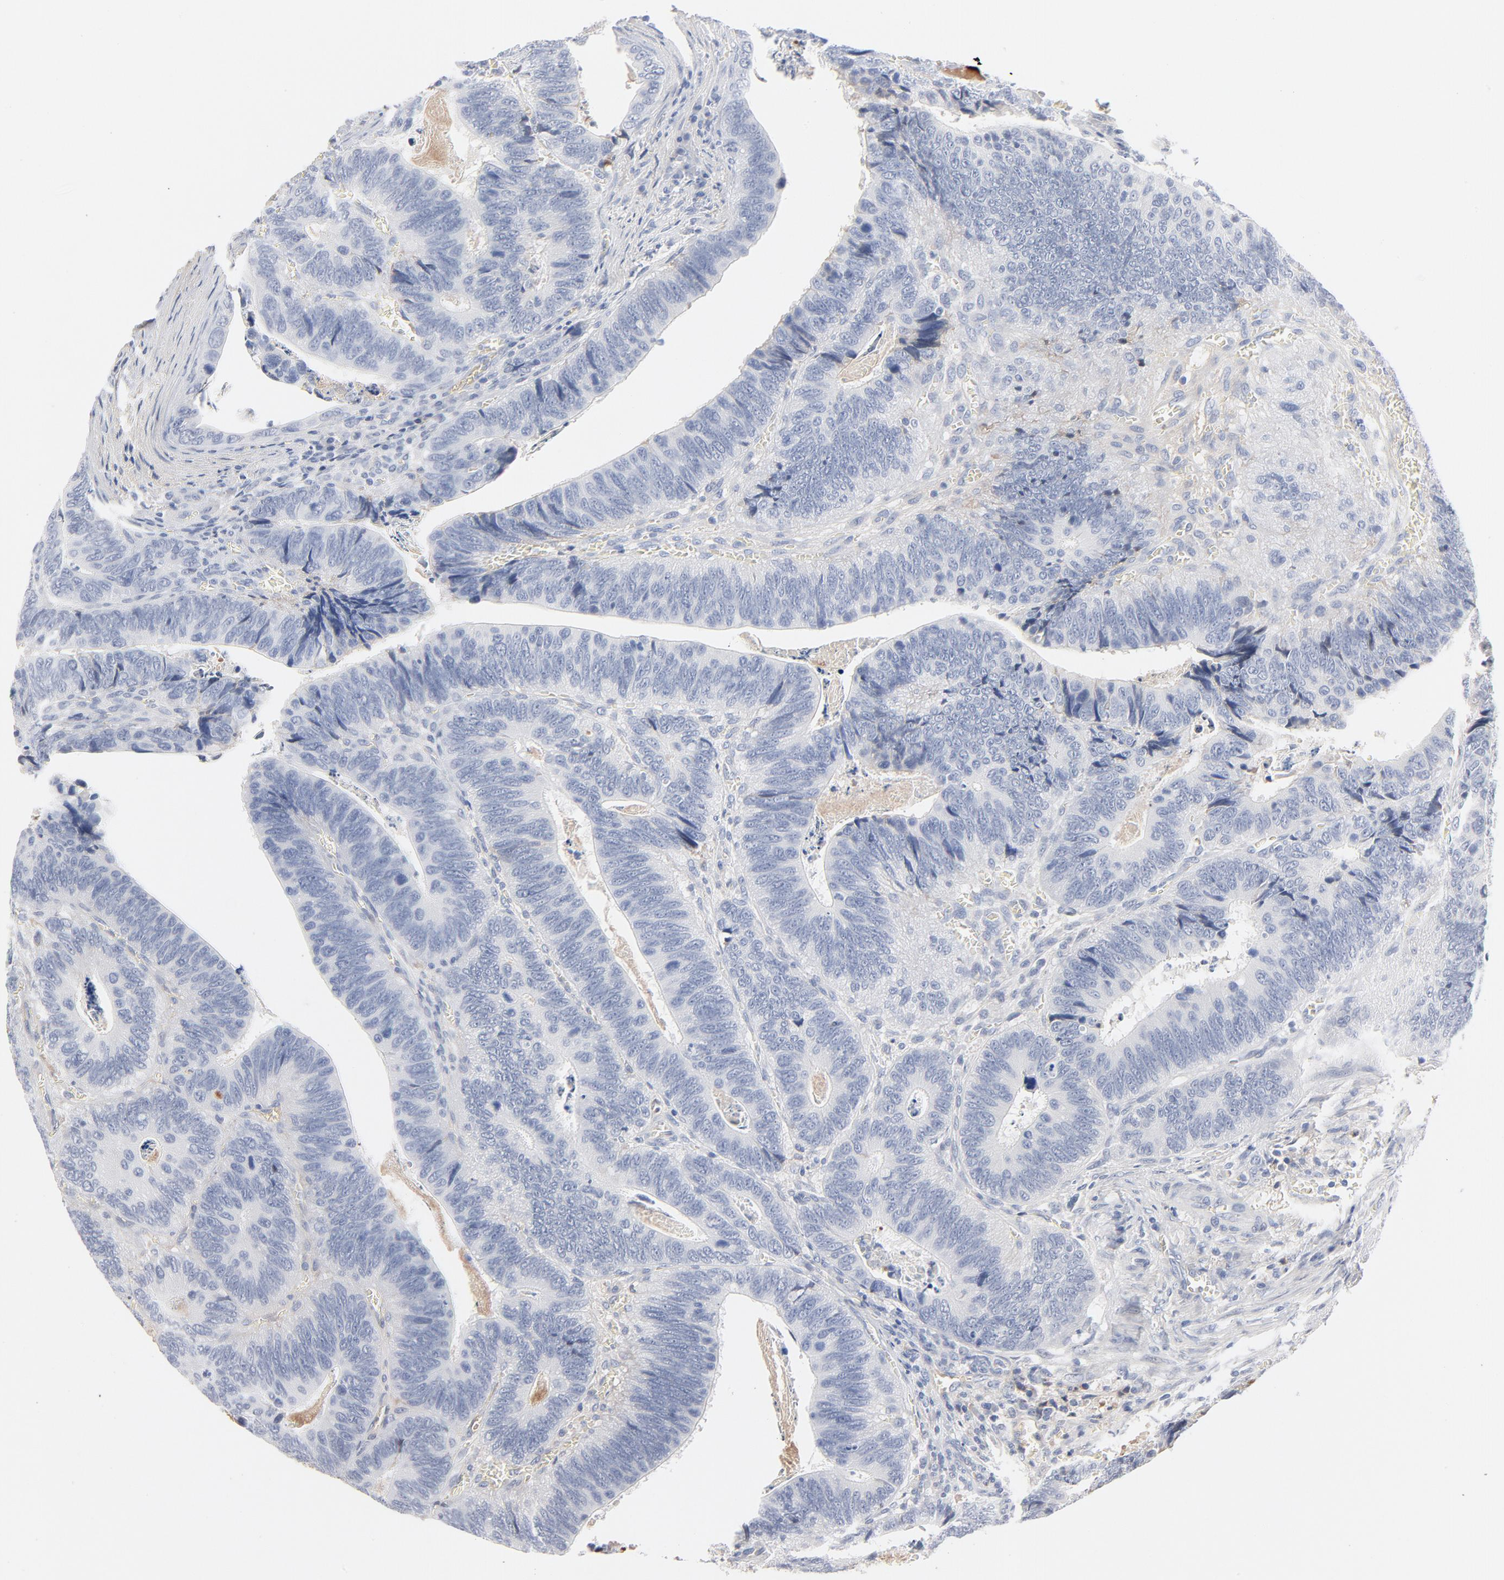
{"staining": {"intensity": "negative", "quantity": "none", "location": "none"}, "tissue": "colorectal cancer", "cell_type": "Tumor cells", "image_type": "cancer", "snomed": [{"axis": "morphology", "description": "Adenocarcinoma, NOS"}, {"axis": "topography", "description": "Colon"}], "caption": "Immunohistochemistry (IHC) histopathology image of neoplastic tissue: colorectal cancer stained with DAB (3,3'-diaminobenzidine) exhibits no significant protein positivity in tumor cells.", "gene": "SERPINA4", "patient": {"sex": "male", "age": 72}}